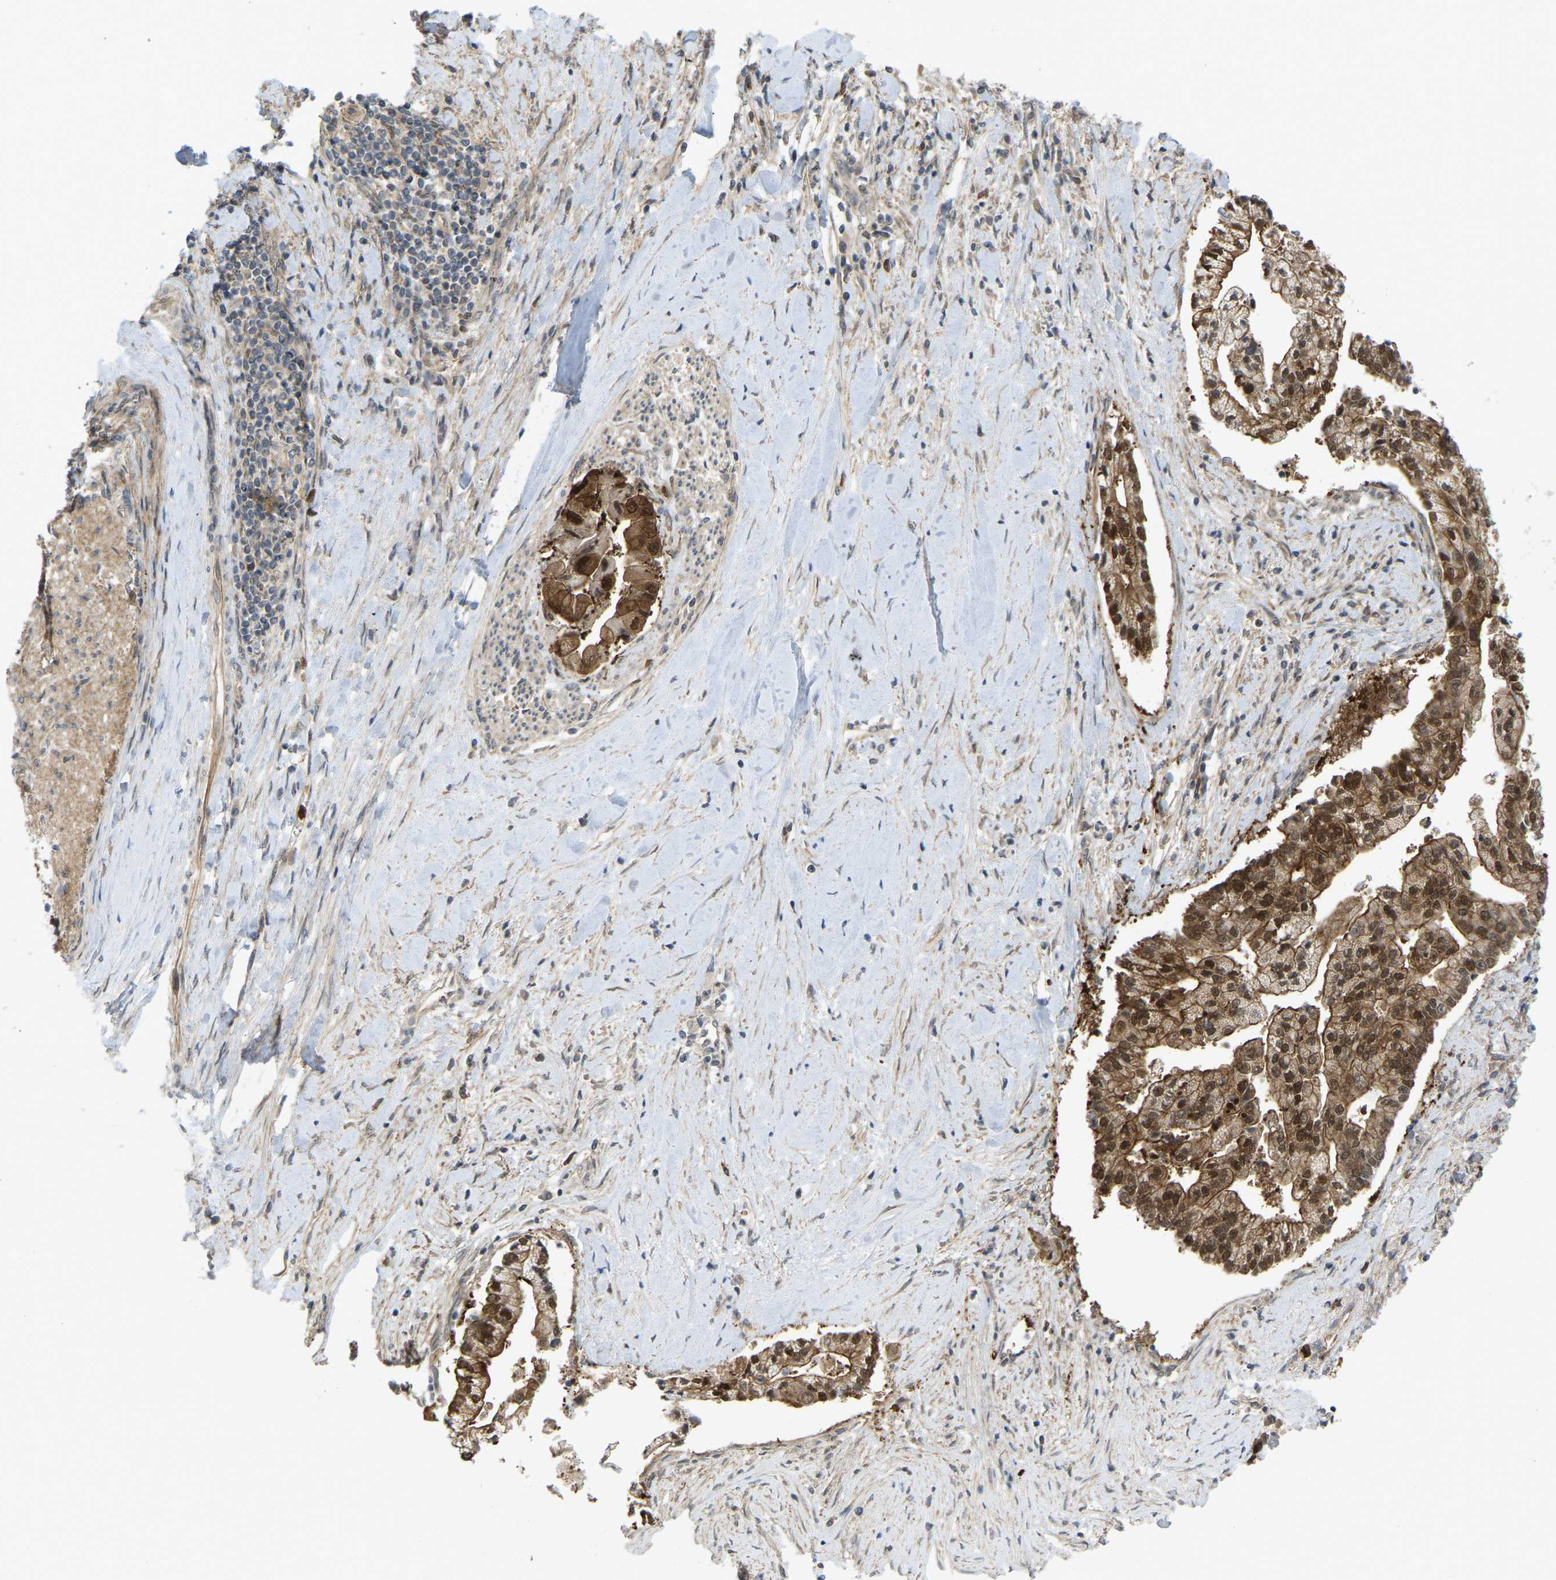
{"staining": {"intensity": "strong", "quantity": ">75%", "location": "cytoplasmic/membranous,nuclear"}, "tissue": "liver cancer", "cell_type": "Tumor cells", "image_type": "cancer", "snomed": [{"axis": "morphology", "description": "Cholangiocarcinoma"}, {"axis": "topography", "description": "Liver"}], "caption": "Human liver cholangiocarcinoma stained with a protein marker exhibits strong staining in tumor cells.", "gene": "SERPINB5", "patient": {"sex": "male", "age": 50}}